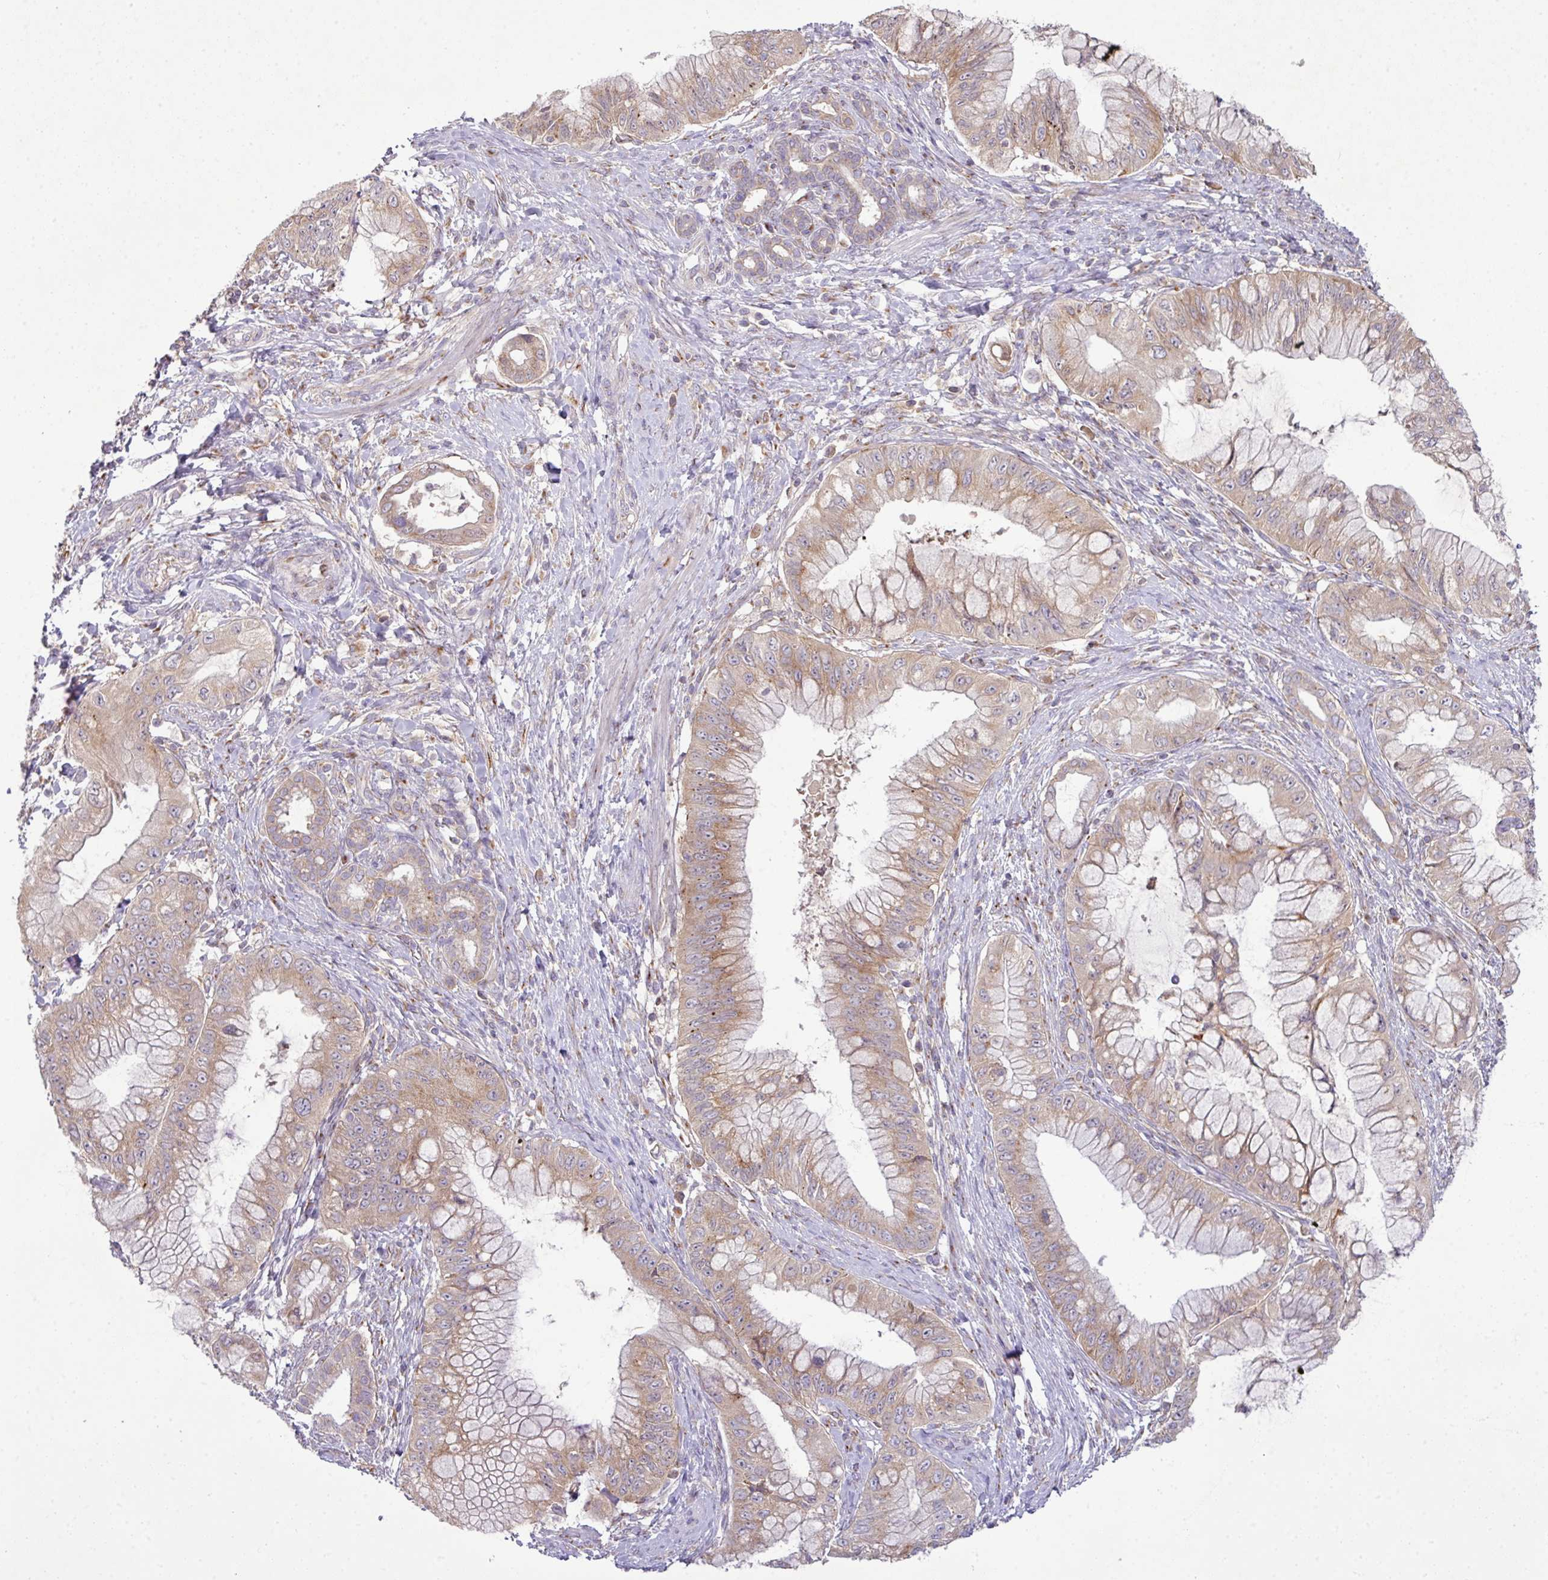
{"staining": {"intensity": "weak", "quantity": ">75%", "location": "cytoplasmic/membranous"}, "tissue": "pancreatic cancer", "cell_type": "Tumor cells", "image_type": "cancer", "snomed": [{"axis": "morphology", "description": "Adenocarcinoma, NOS"}, {"axis": "topography", "description": "Pancreas"}], "caption": "This is an image of IHC staining of pancreatic cancer (adenocarcinoma), which shows weak positivity in the cytoplasmic/membranous of tumor cells.", "gene": "VTI1A", "patient": {"sex": "male", "age": 48}}